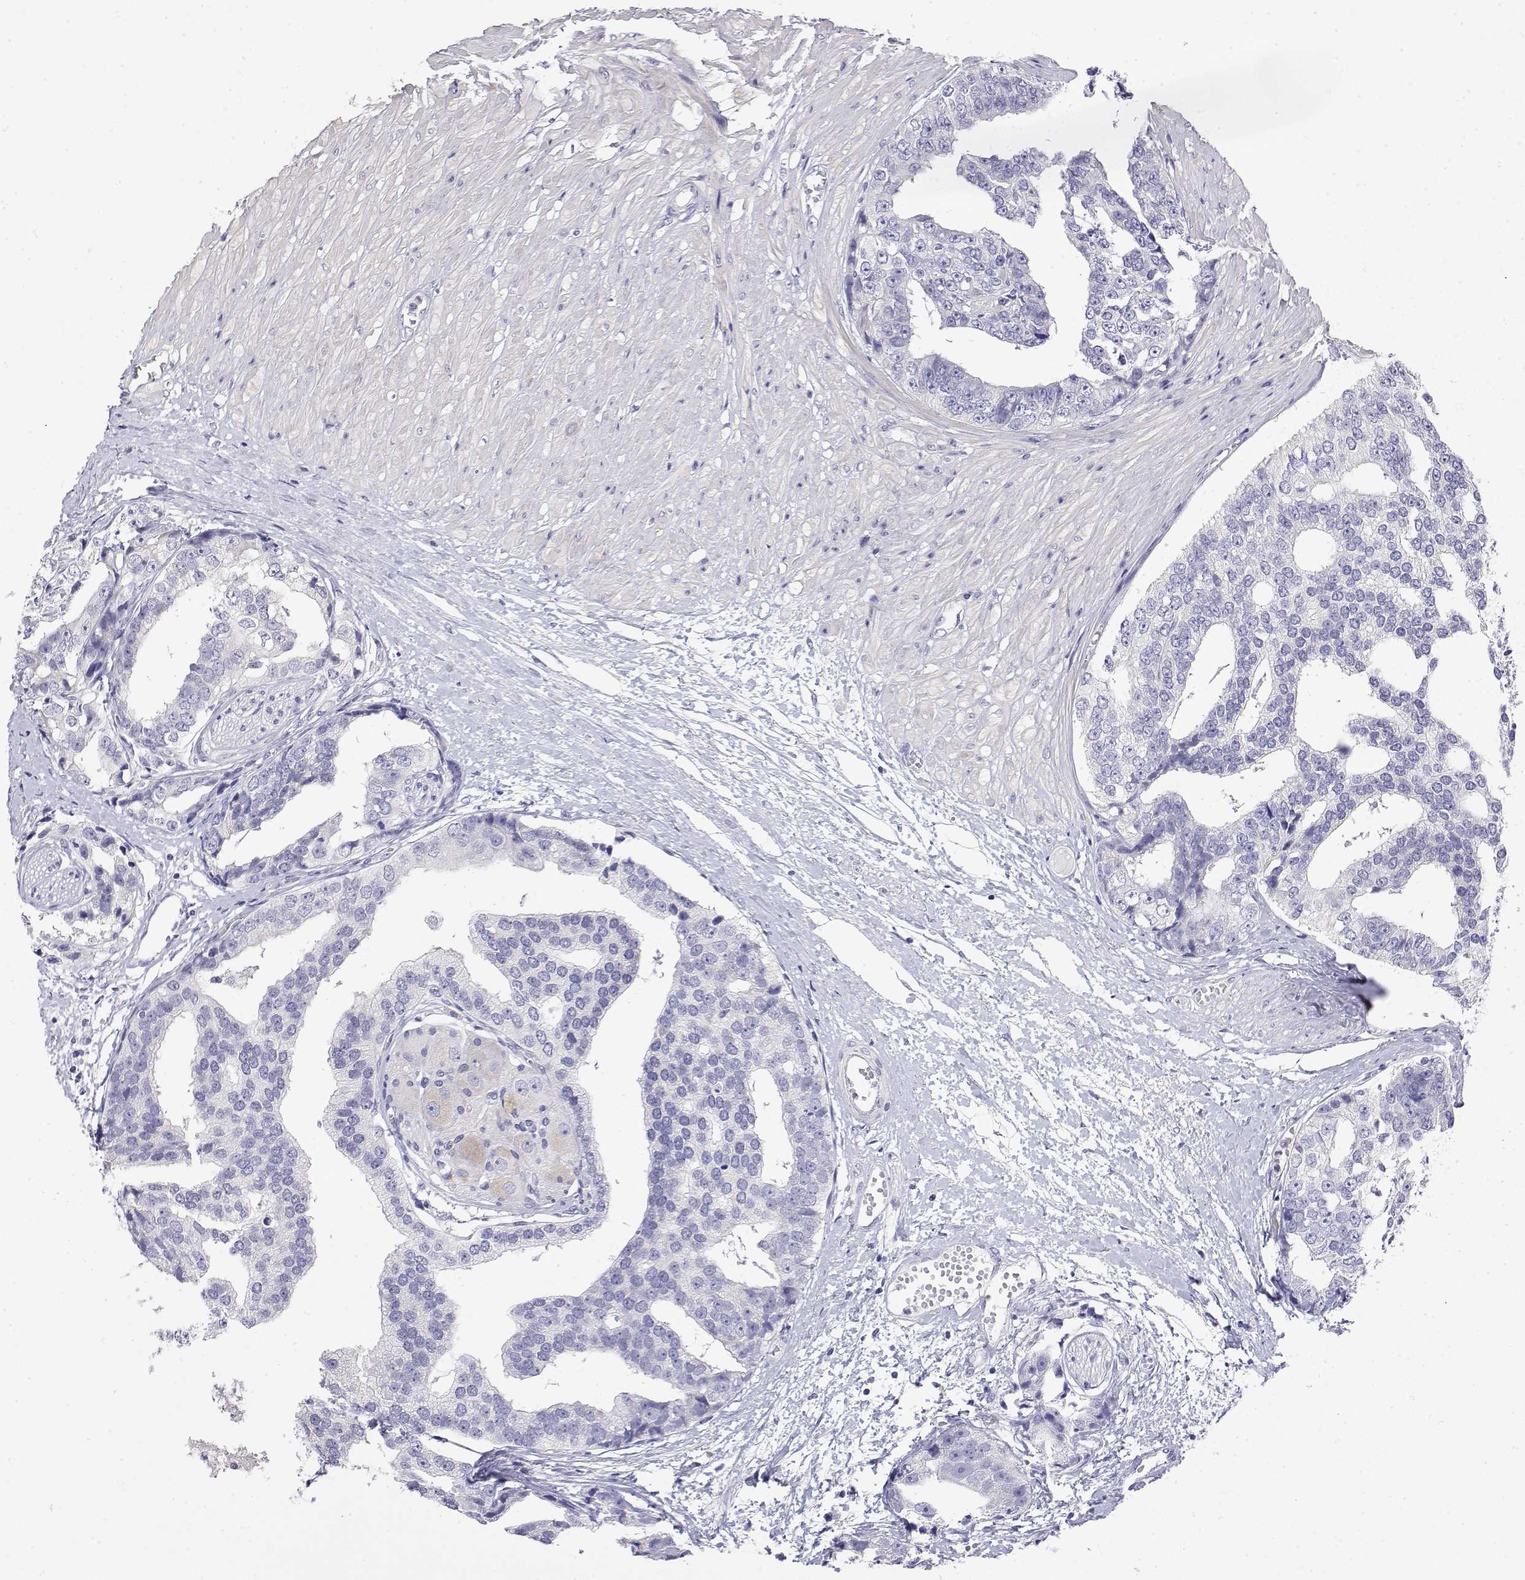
{"staining": {"intensity": "negative", "quantity": "none", "location": "none"}, "tissue": "prostate cancer", "cell_type": "Tumor cells", "image_type": "cancer", "snomed": [{"axis": "morphology", "description": "Adenocarcinoma, High grade"}, {"axis": "topography", "description": "Prostate"}], "caption": "Protein analysis of prostate cancer demonstrates no significant staining in tumor cells.", "gene": "LY6D", "patient": {"sex": "male", "age": 71}}